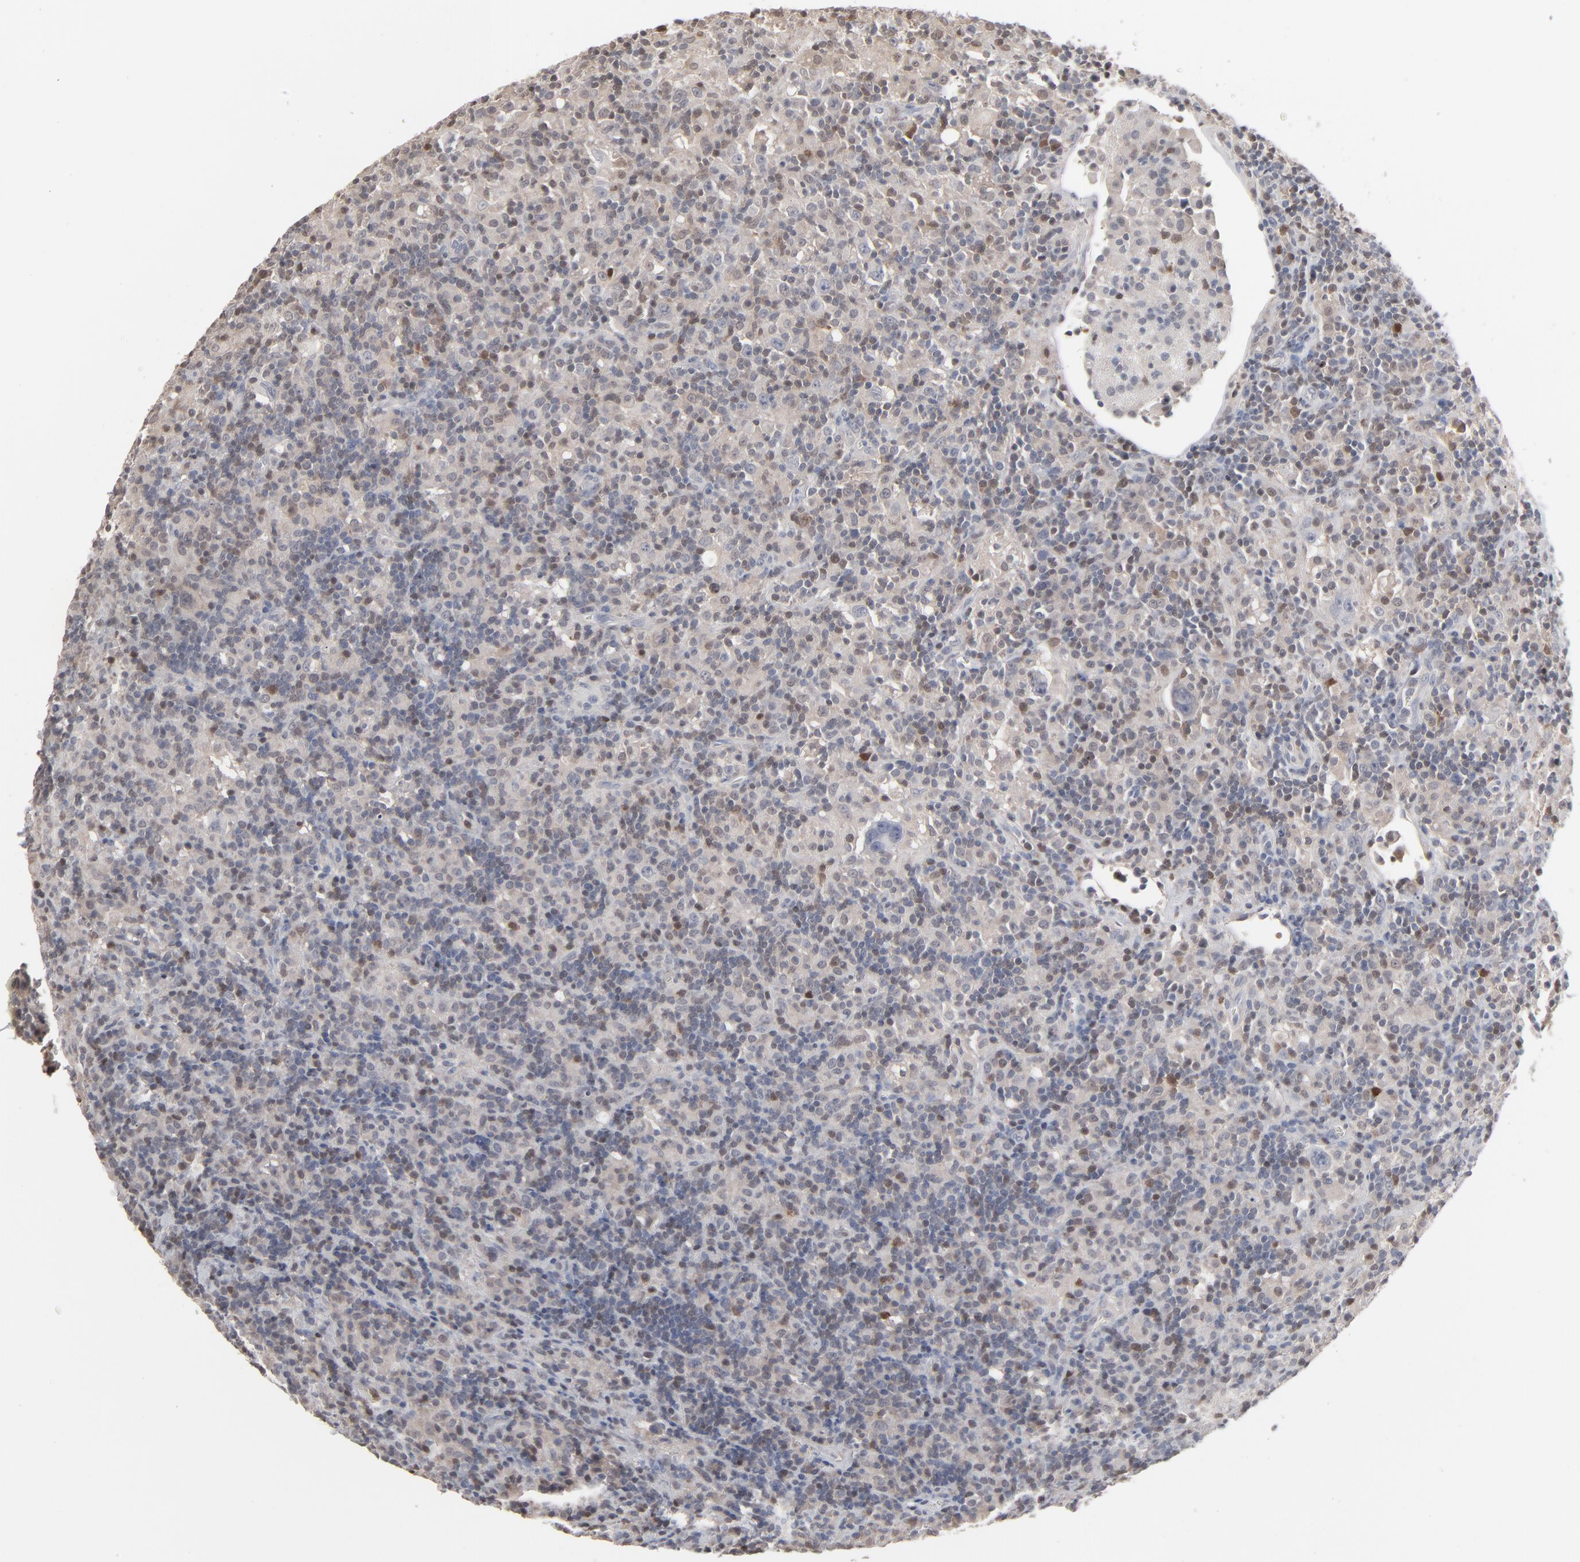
{"staining": {"intensity": "negative", "quantity": "none", "location": "none"}, "tissue": "lymphoma", "cell_type": "Tumor cells", "image_type": "cancer", "snomed": [{"axis": "morphology", "description": "Hodgkin's disease, NOS"}, {"axis": "topography", "description": "Lymph node"}], "caption": "High magnification brightfield microscopy of Hodgkin's disease stained with DAB (brown) and counterstained with hematoxylin (blue): tumor cells show no significant staining.", "gene": "STAT4", "patient": {"sex": "male", "age": 46}}